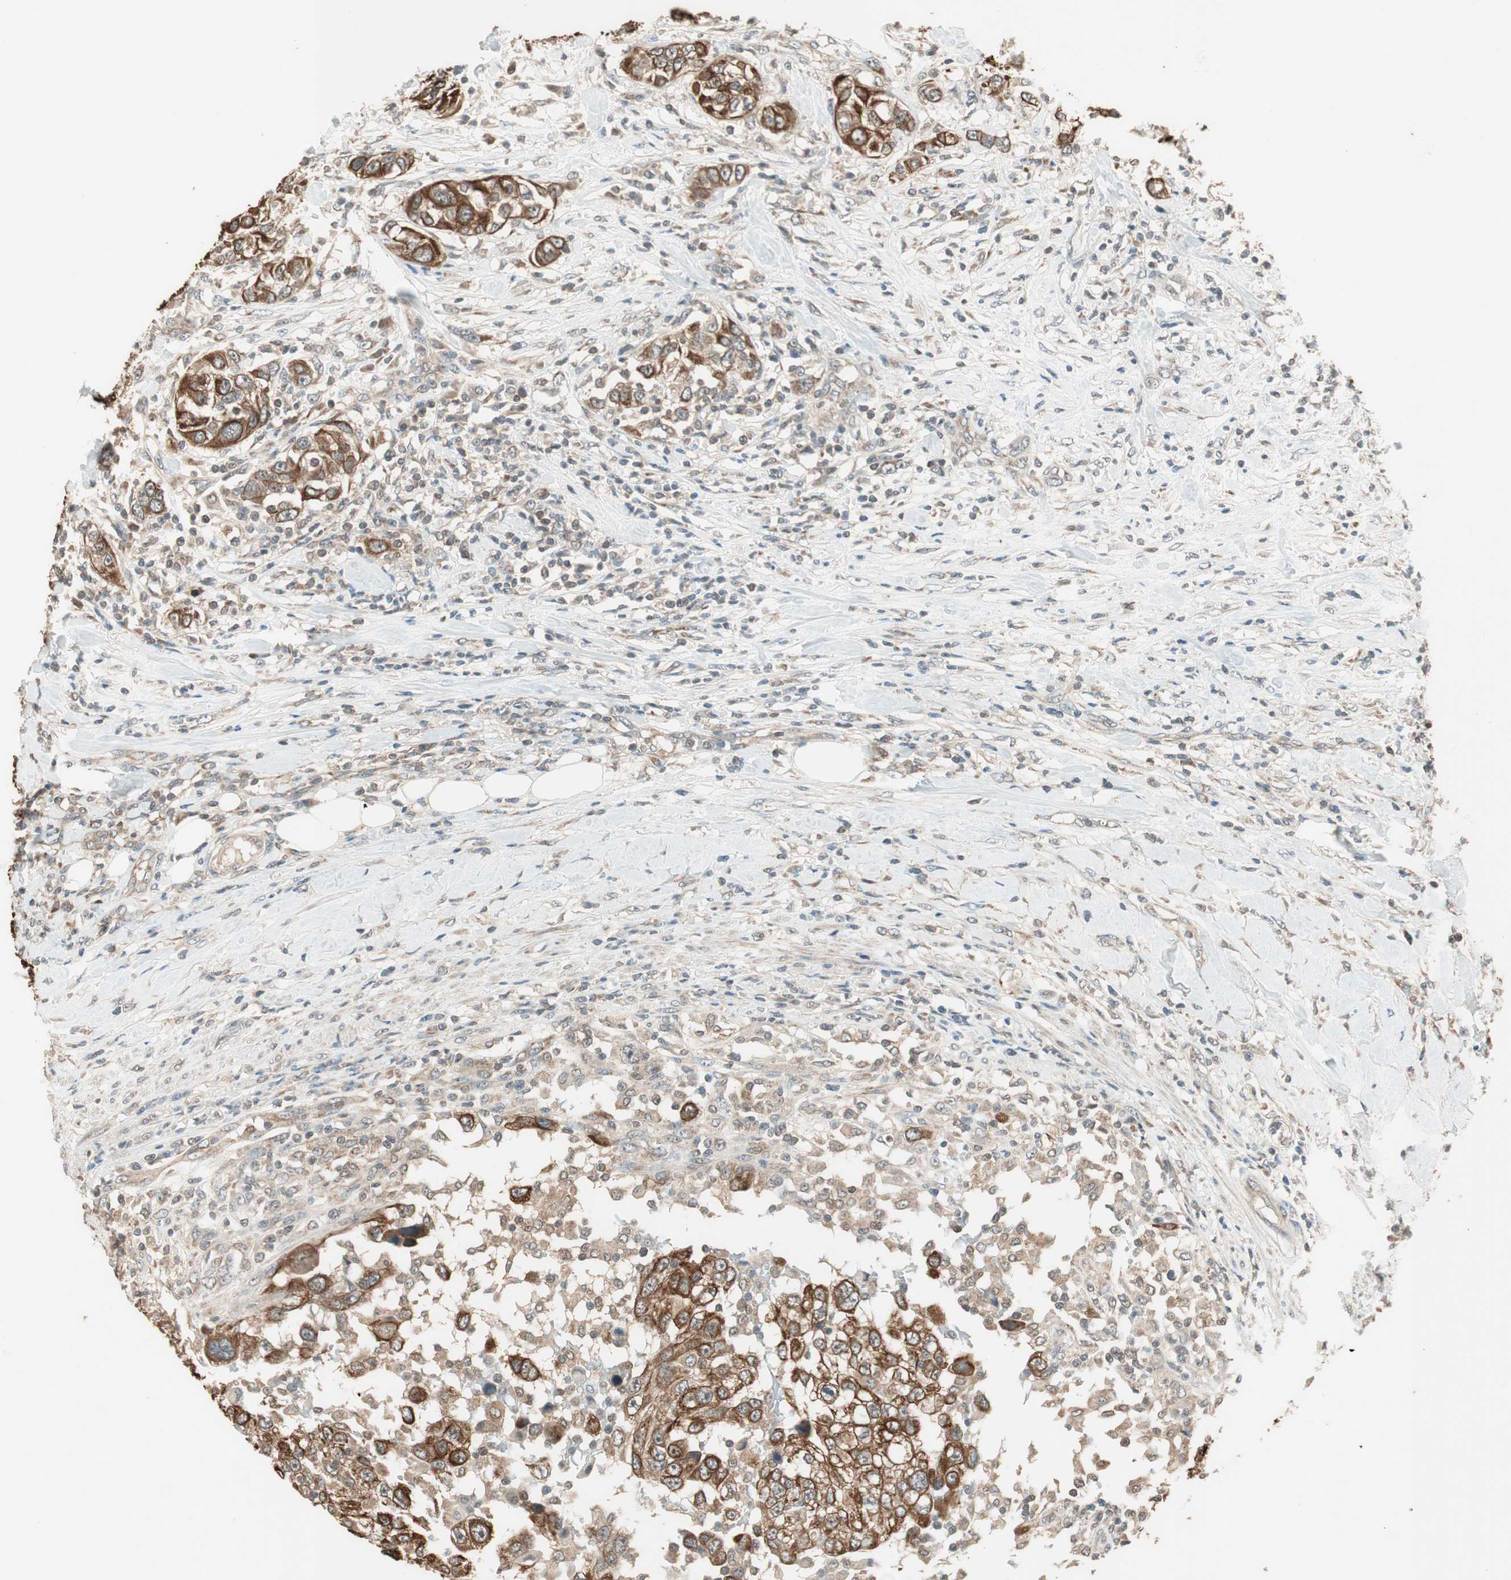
{"staining": {"intensity": "strong", "quantity": ">75%", "location": "cytoplasmic/membranous"}, "tissue": "urothelial cancer", "cell_type": "Tumor cells", "image_type": "cancer", "snomed": [{"axis": "morphology", "description": "Urothelial carcinoma, High grade"}, {"axis": "topography", "description": "Urinary bladder"}], "caption": "A brown stain labels strong cytoplasmic/membranous expression of a protein in human urothelial carcinoma (high-grade) tumor cells.", "gene": "TRIM21", "patient": {"sex": "female", "age": 80}}